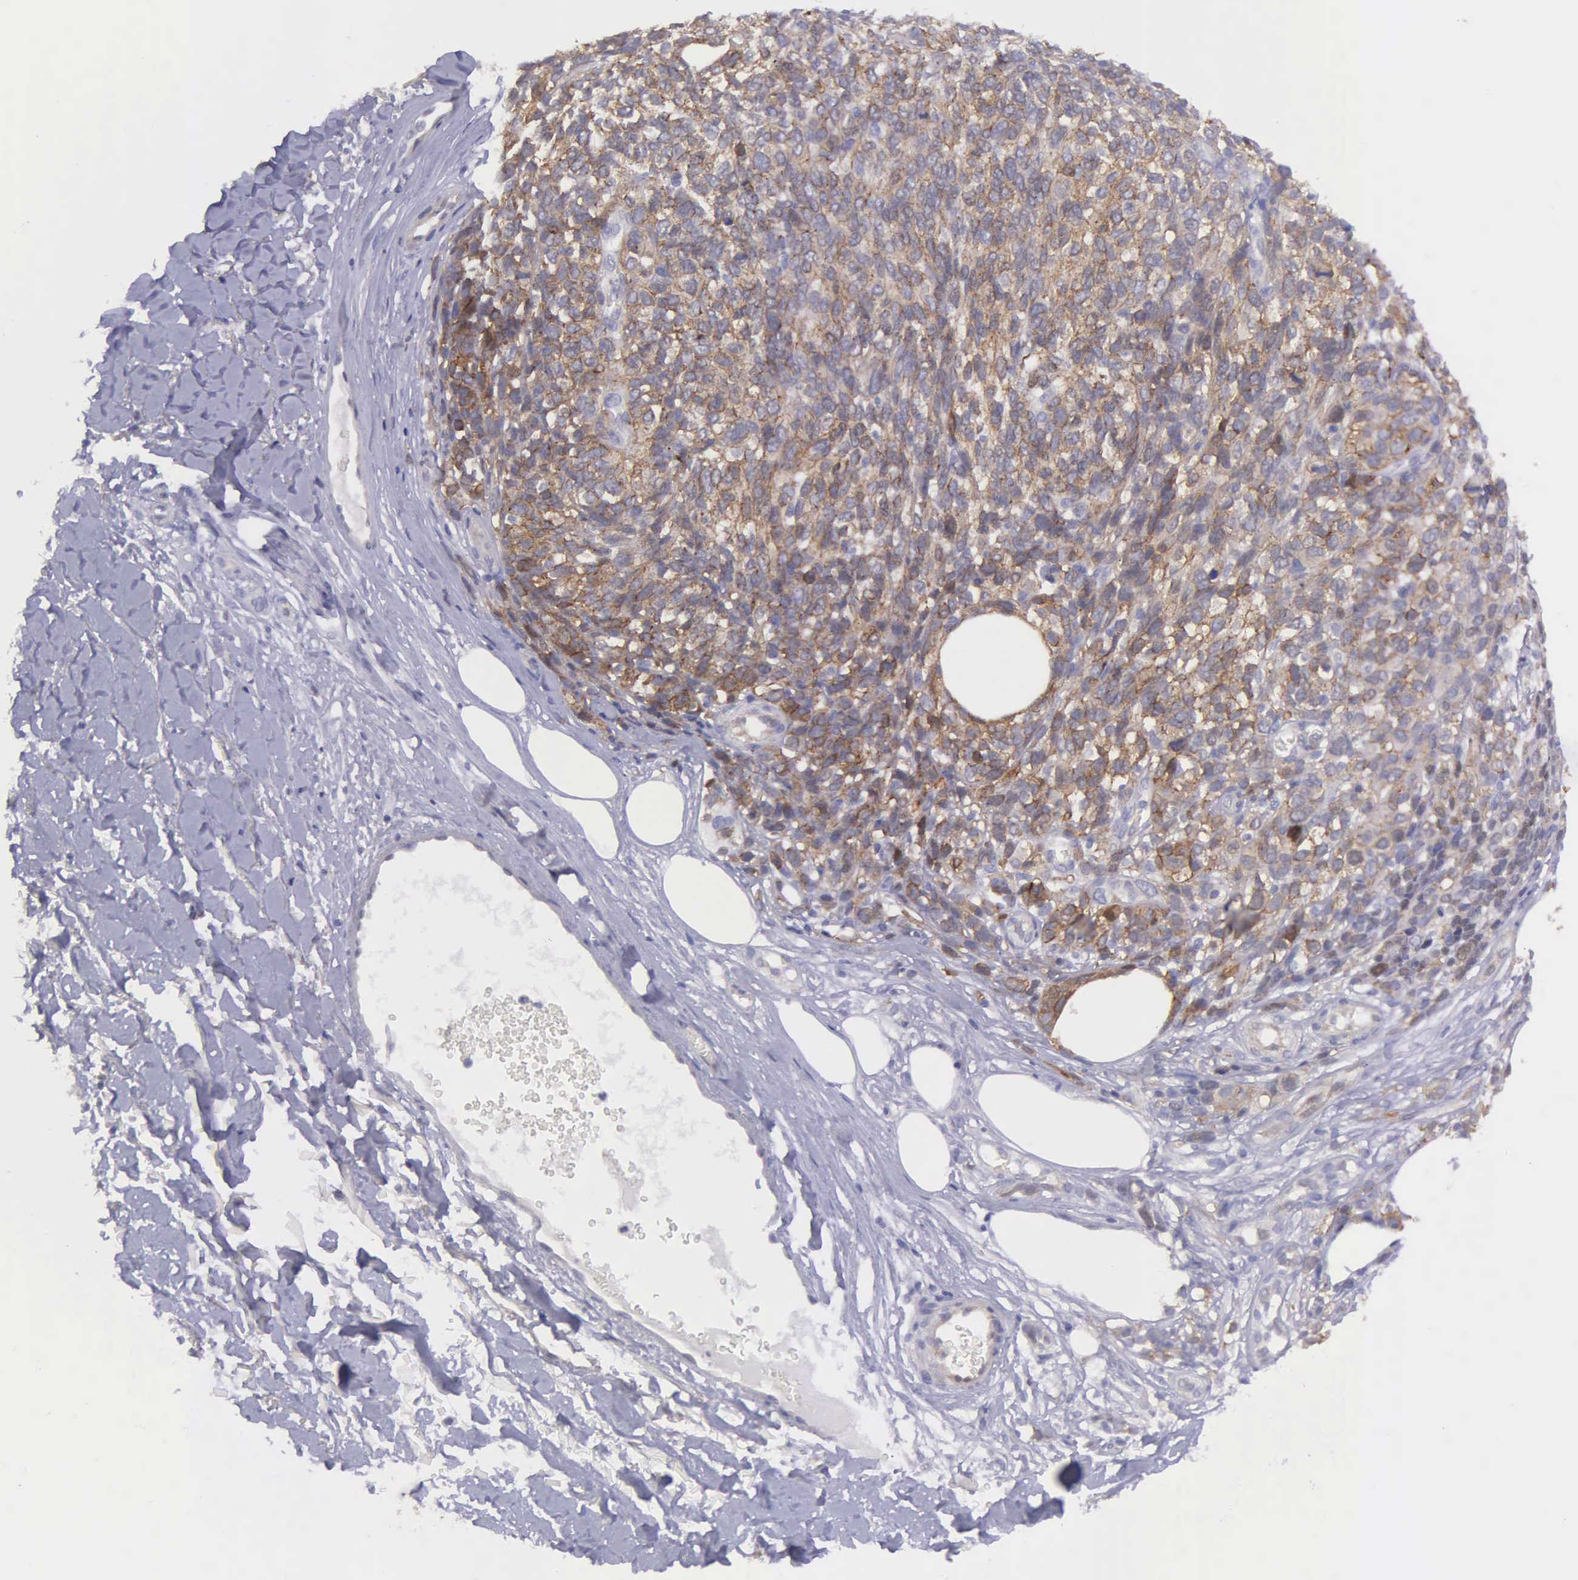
{"staining": {"intensity": "weak", "quantity": "25%-75%", "location": "cytoplasmic/membranous"}, "tissue": "melanoma", "cell_type": "Tumor cells", "image_type": "cancer", "snomed": [{"axis": "morphology", "description": "Malignant melanoma, NOS"}, {"axis": "topography", "description": "Skin"}], "caption": "Human melanoma stained with a brown dye displays weak cytoplasmic/membranous positive staining in about 25%-75% of tumor cells.", "gene": "MICAL3", "patient": {"sex": "female", "age": 85}}